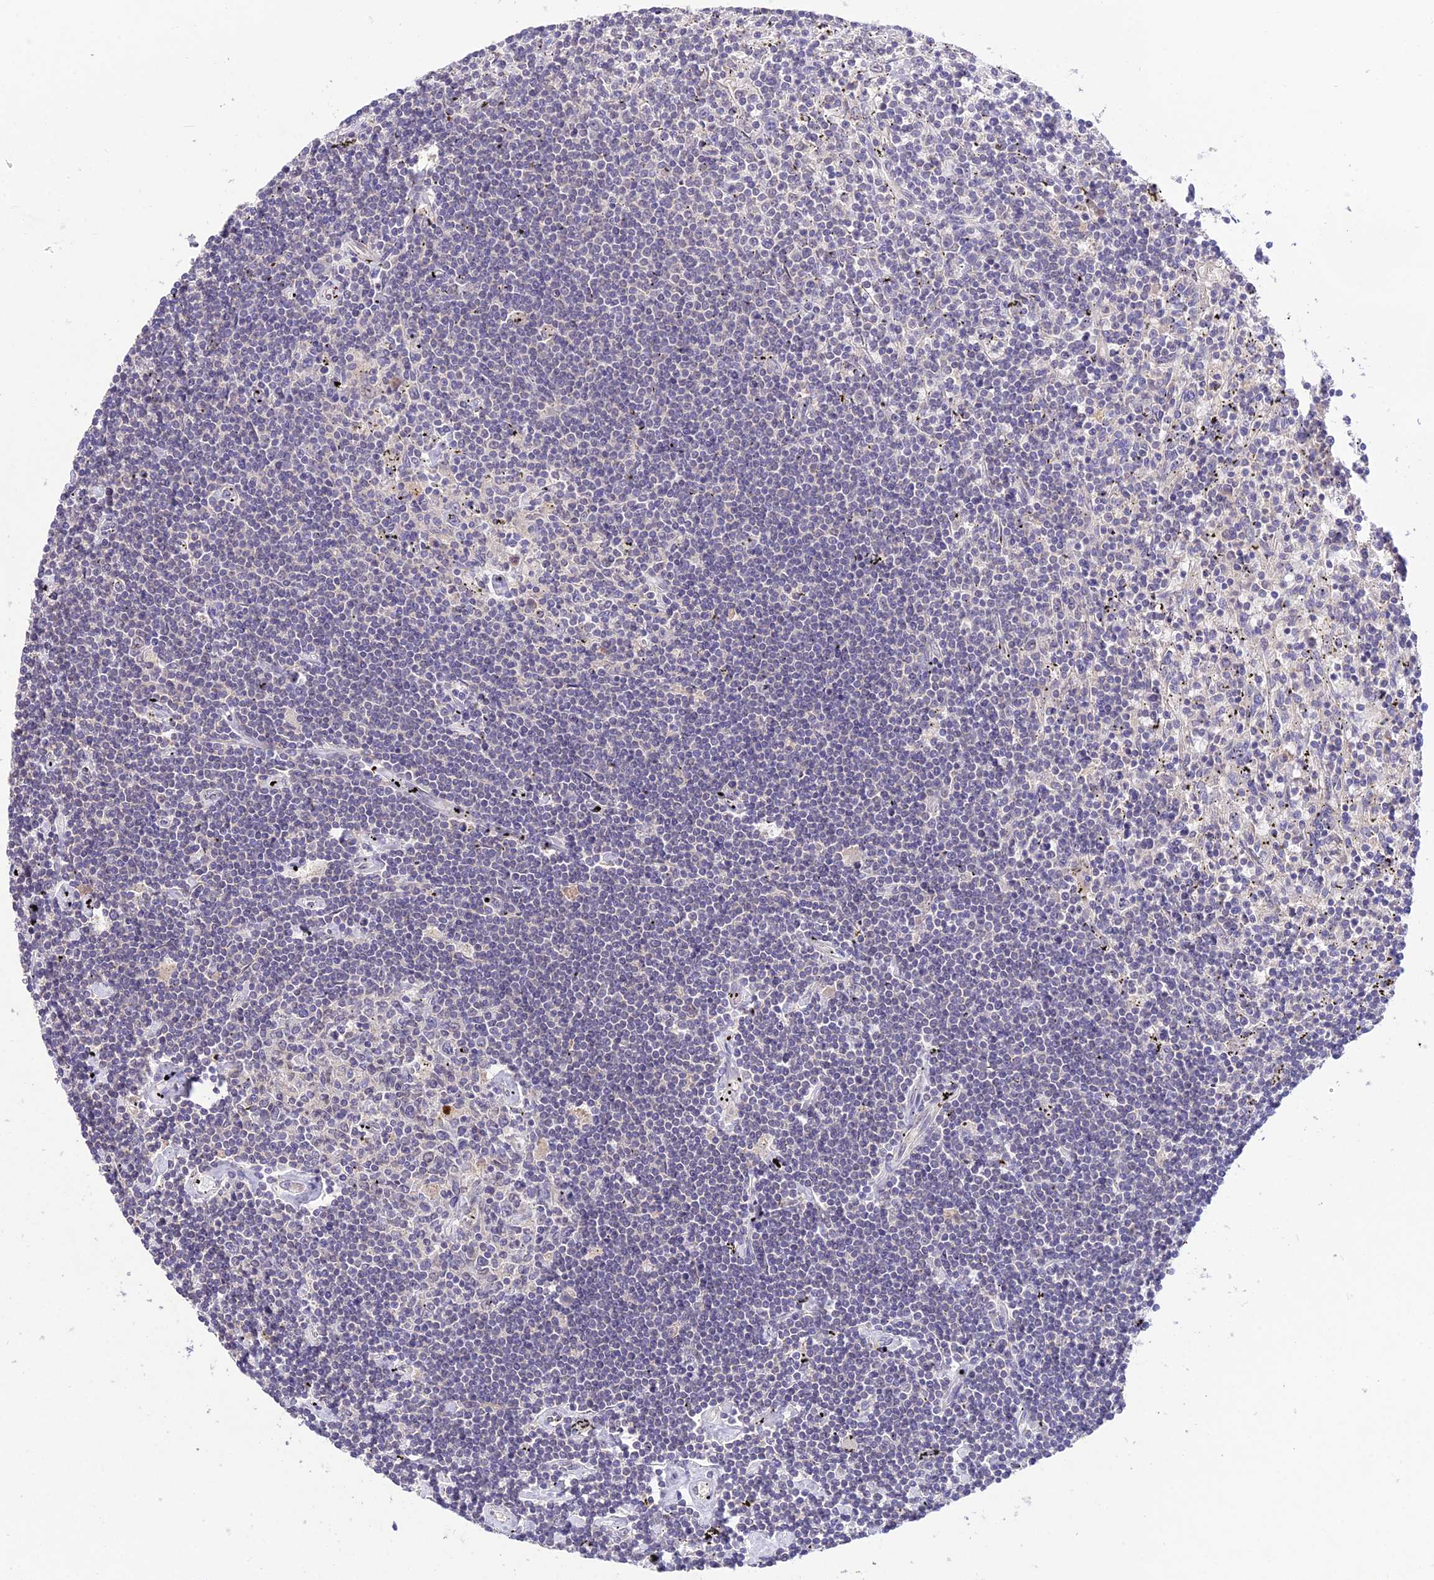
{"staining": {"intensity": "negative", "quantity": "none", "location": "none"}, "tissue": "lymphoma", "cell_type": "Tumor cells", "image_type": "cancer", "snomed": [{"axis": "morphology", "description": "Malignant lymphoma, non-Hodgkin's type, Low grade"}, {"axis": "topography", "description": "Spleen"}], "caption": "Micrograph shows no significant protein positivity in tumor cells of low-grade malignant lymphoma, non-Hodgkin's type. The staining was performed using DAB to visualize the protein expression in brown, while the nuclei were stained in blue with hematoxylin (Magnification: 20x).", "gene": "PGK1", "patient": {"sex": "male", "age": 76}}